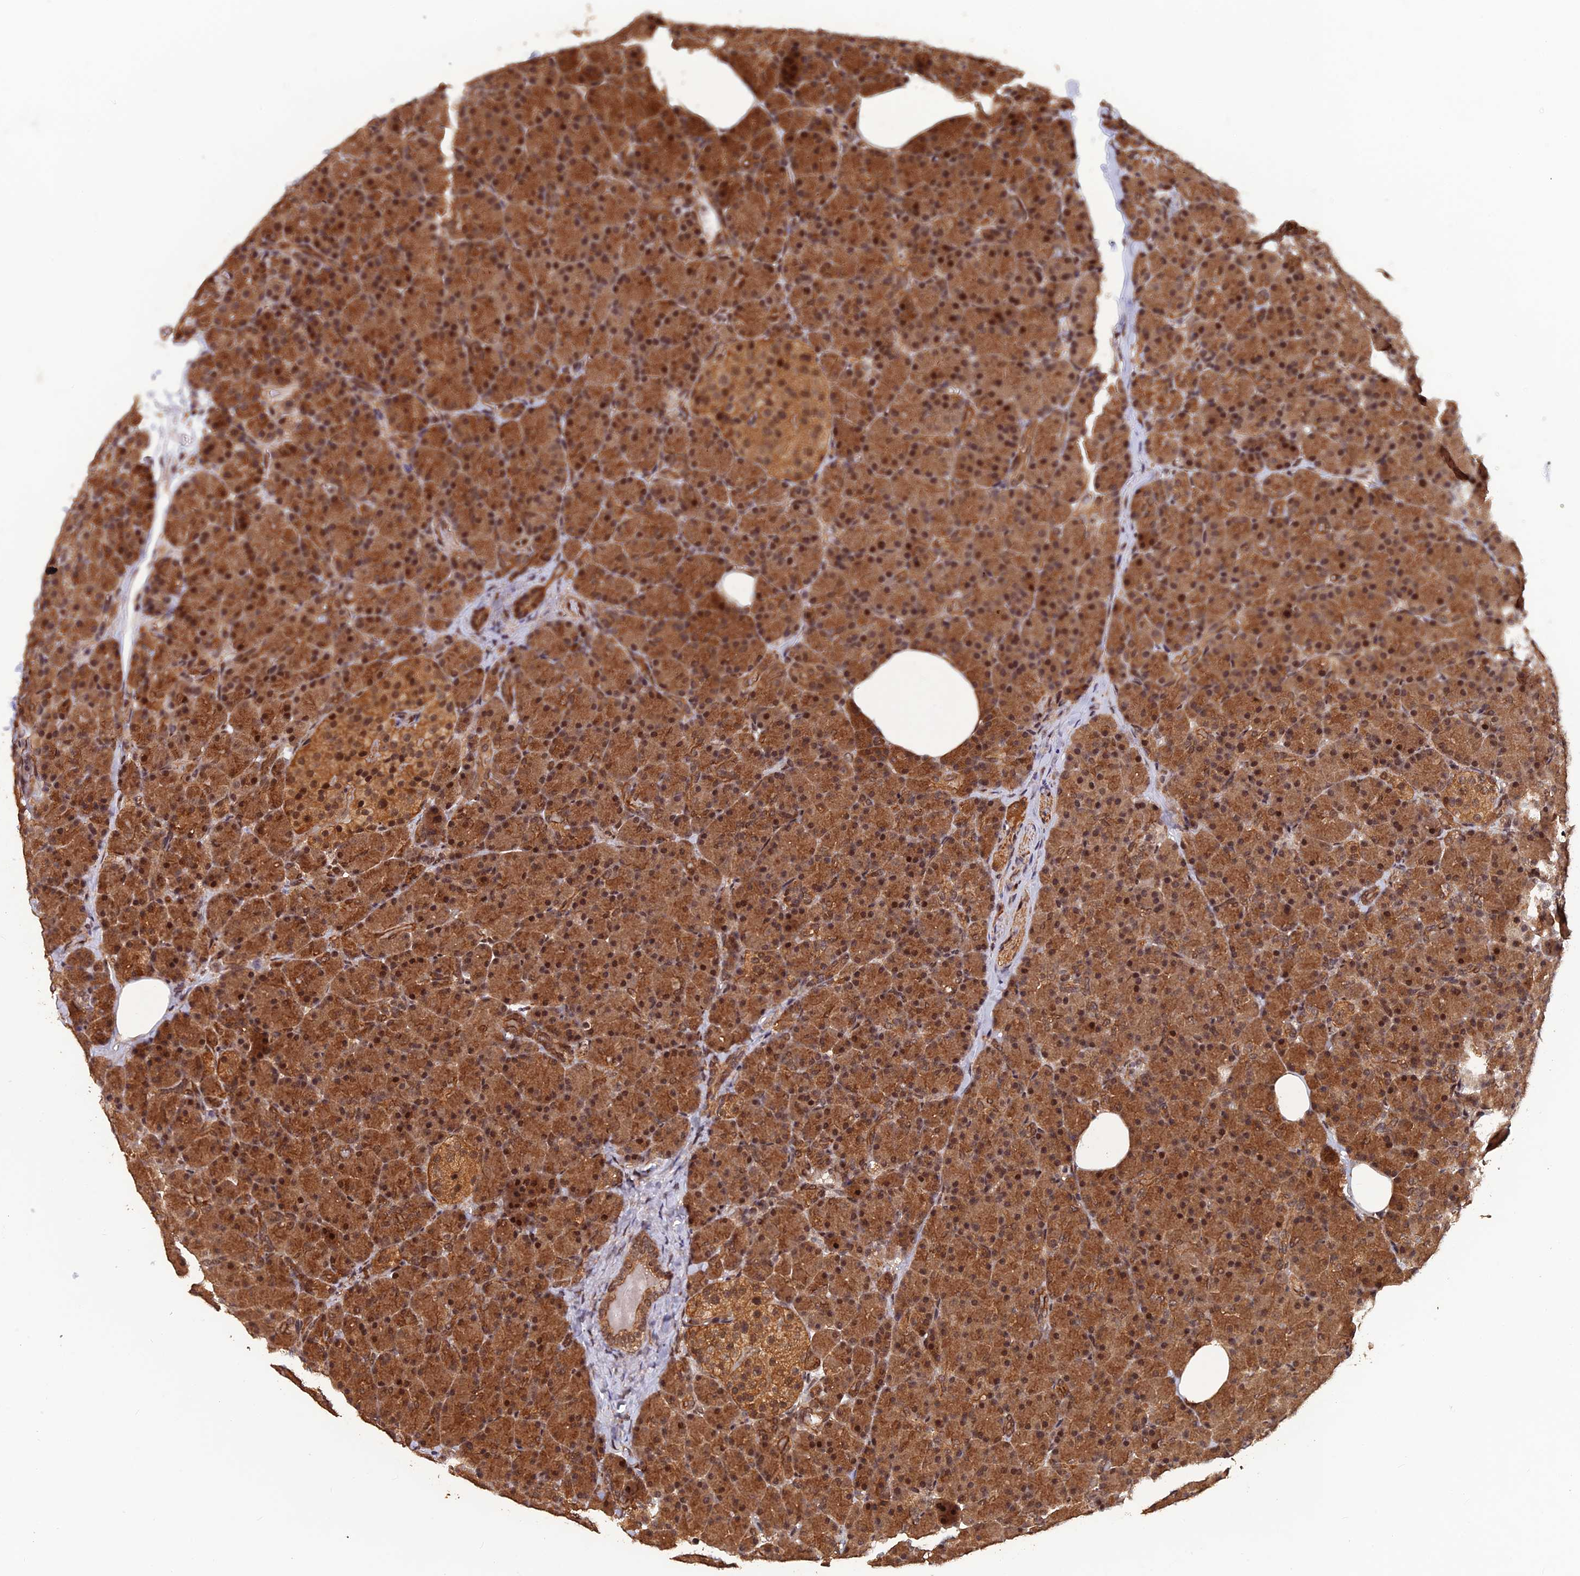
{"staining": {"intensity": "strong", "quantity": ">75%", "location": "cytoplasmic/membranous,nuclear"}, "tissue": "pancreas", "cell_type": "Exocrine glandular cells", "image_type": "normal", "snomed": [{"axis": "morphology", "description": "Normal tissue, NOS"}, {"axis": "topography", "description": "Pancreas"}], "caption": "Immunohistochemistry (IHC) micrograph of normal human pancreas stained for a protein (brown), which exhibits high levels of strong cytoplasmic/membranous,nuclear expression in about >75% of exocrine glandular cells.", "gene": "FAM53C", "patient": {"sex": "female", "age": 43}}